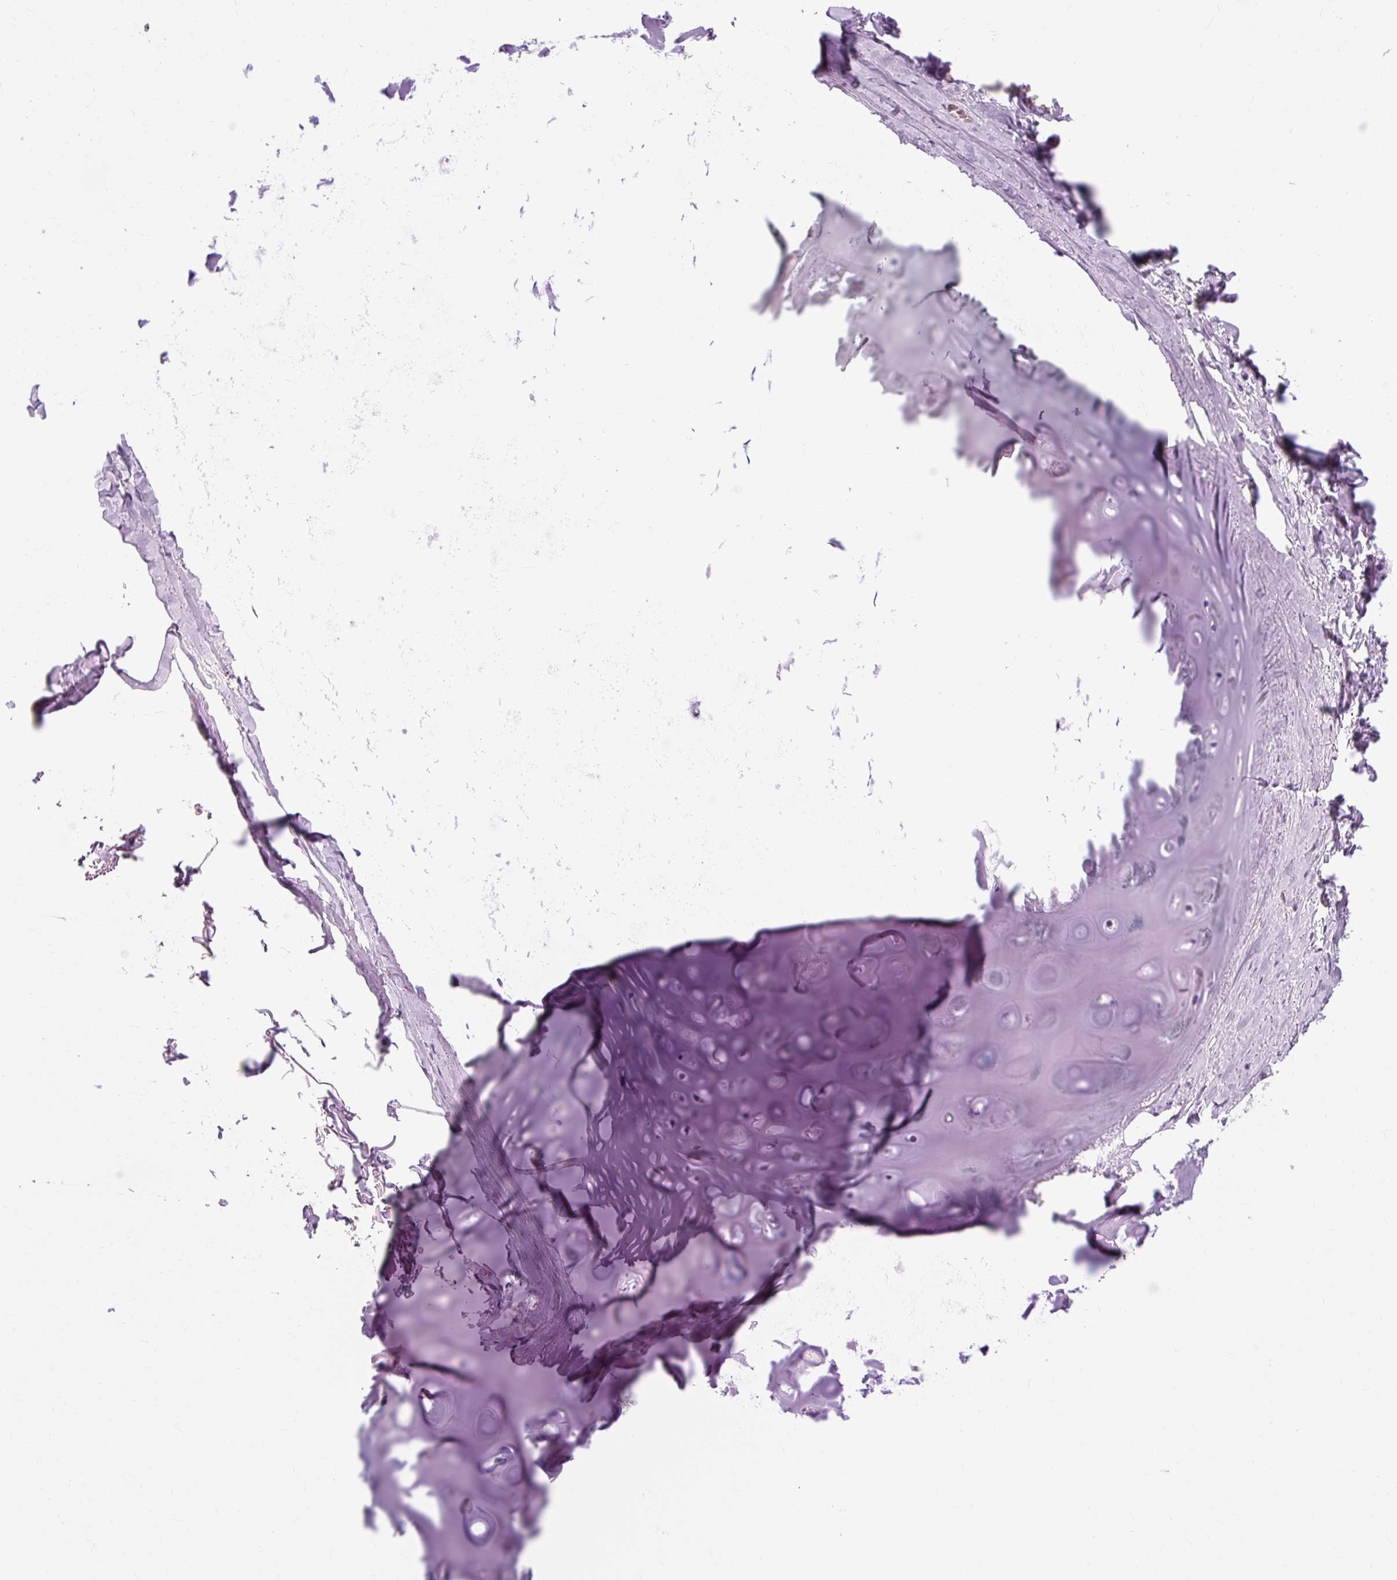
{"staining": {"intensity": "negative", "quantity": "none", "location": "none"}, "tissue": "adipose tissue", "cell_type": "Adipocytes", "image_type": "normal", "snomed": [{"axis": "morphology", "description": "Normal tissue, NOS"}, {"axis": "topography", "description": "Cartilage tissue"}, {"axis": "topography", "description": "Bronchus"}, {"axis": "topography", "description": "Peripheral nerve tissue"}], "caption": "DAB immunohistochemical staining of normal adipose tissue exhibits no significant staining in adipocytes. (Immunohistochemistry, brightfield microscopy, high magnification).", "gene": "TMEM89", "patient": {"sex": "male", "age": 67}}